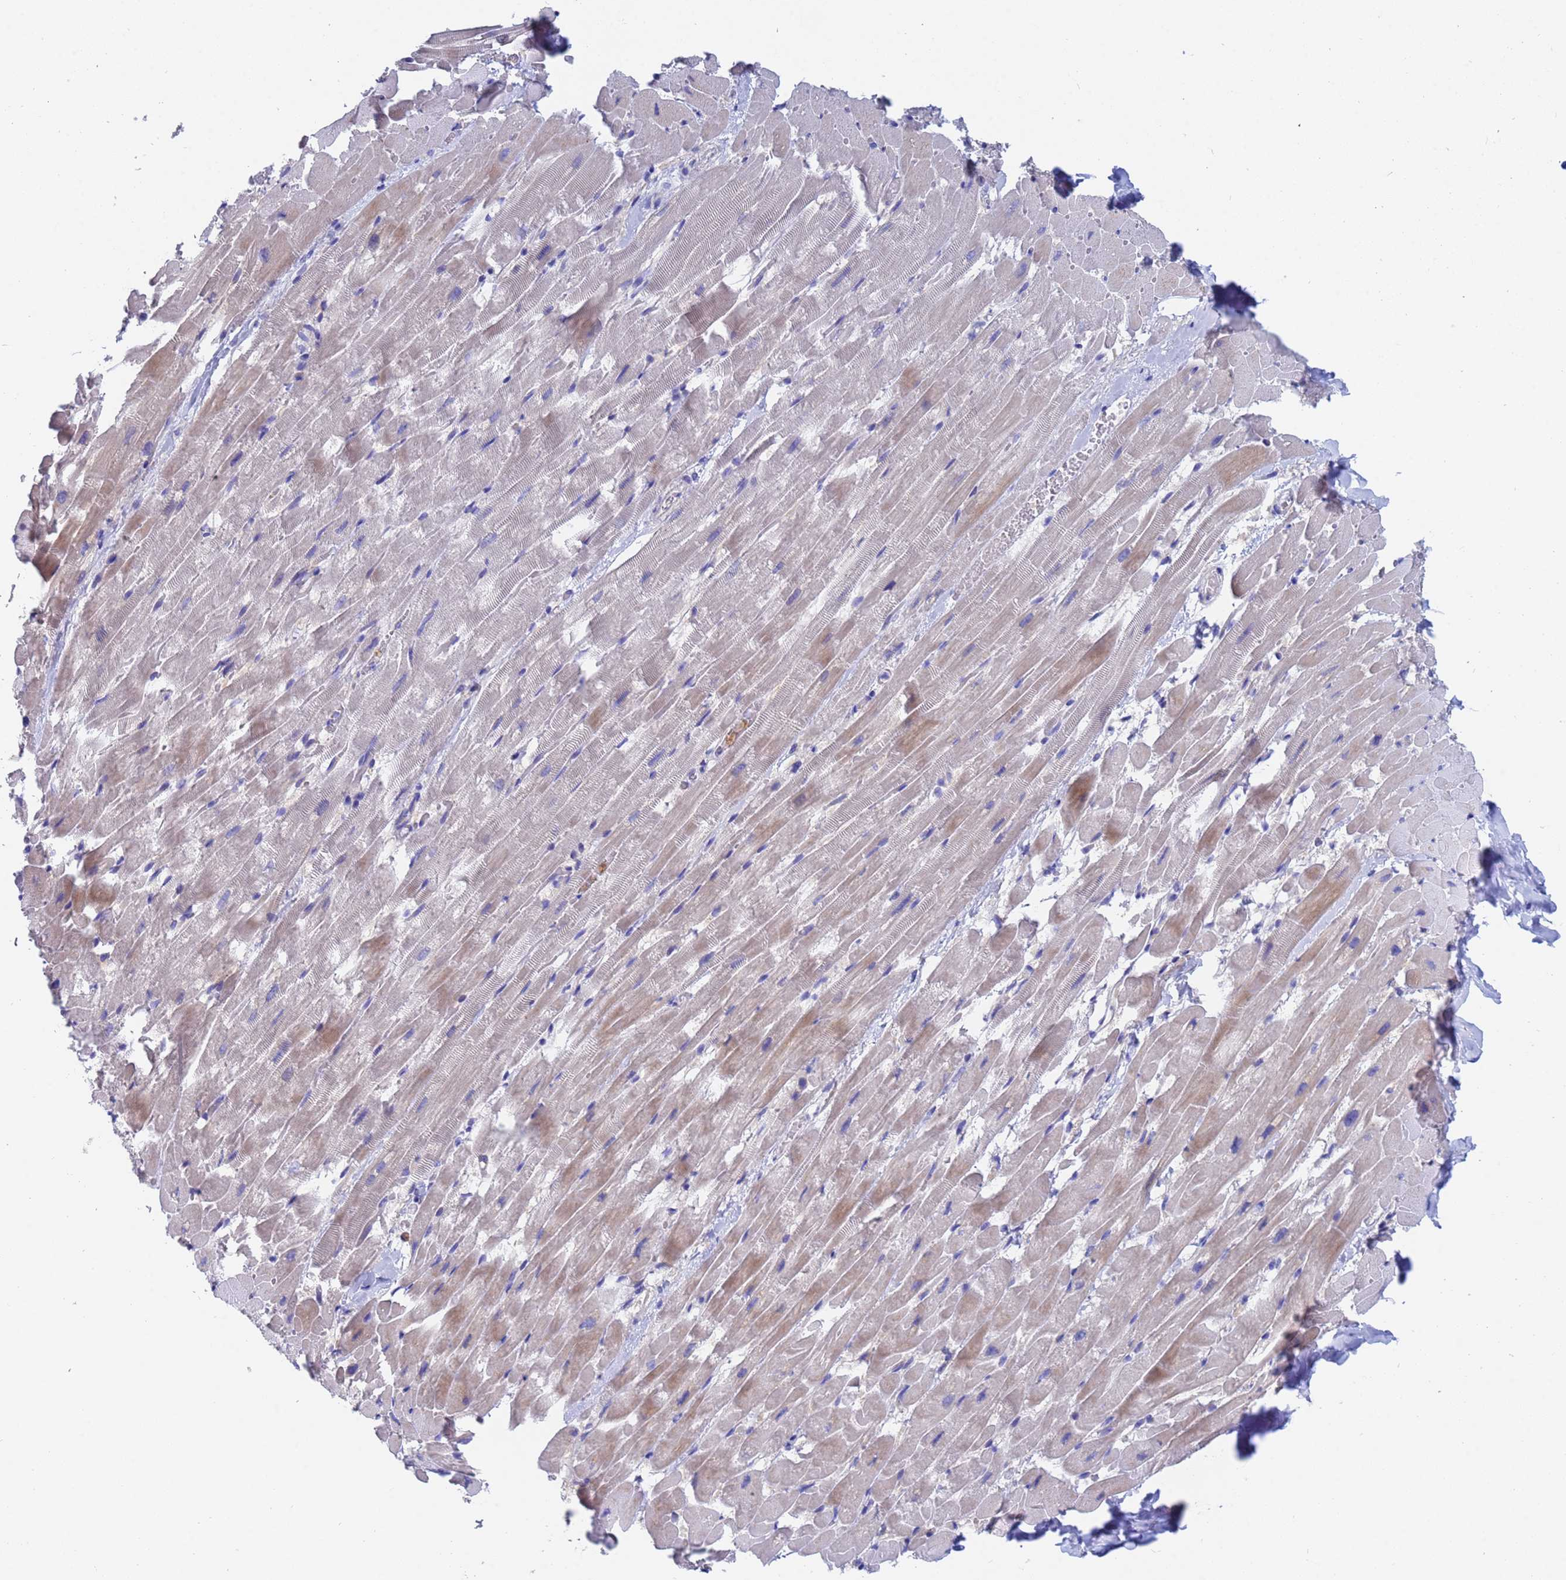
{"staining": {"intensity": "weak", "quantity": "25%-75%", "location": "cytoplasmic/membranous"}, "tissue": "heart muscle", "cell_type": "Cardiomyocytes", "image_type": "normal", "snomed": [{"axis": "morphology", "description": "Normal tissue, NOS"}, {"axis": "topography", "description": "Heart"}], "caption": "Immunohistochemistry of benign human heart muscle exhibits low levels of weak cytoplasmic/membranous staining in approximately 25%-75% of cardiomyocytes.", "gene": "UBE2O", "patient": {"sex": "male", "age": 37}}